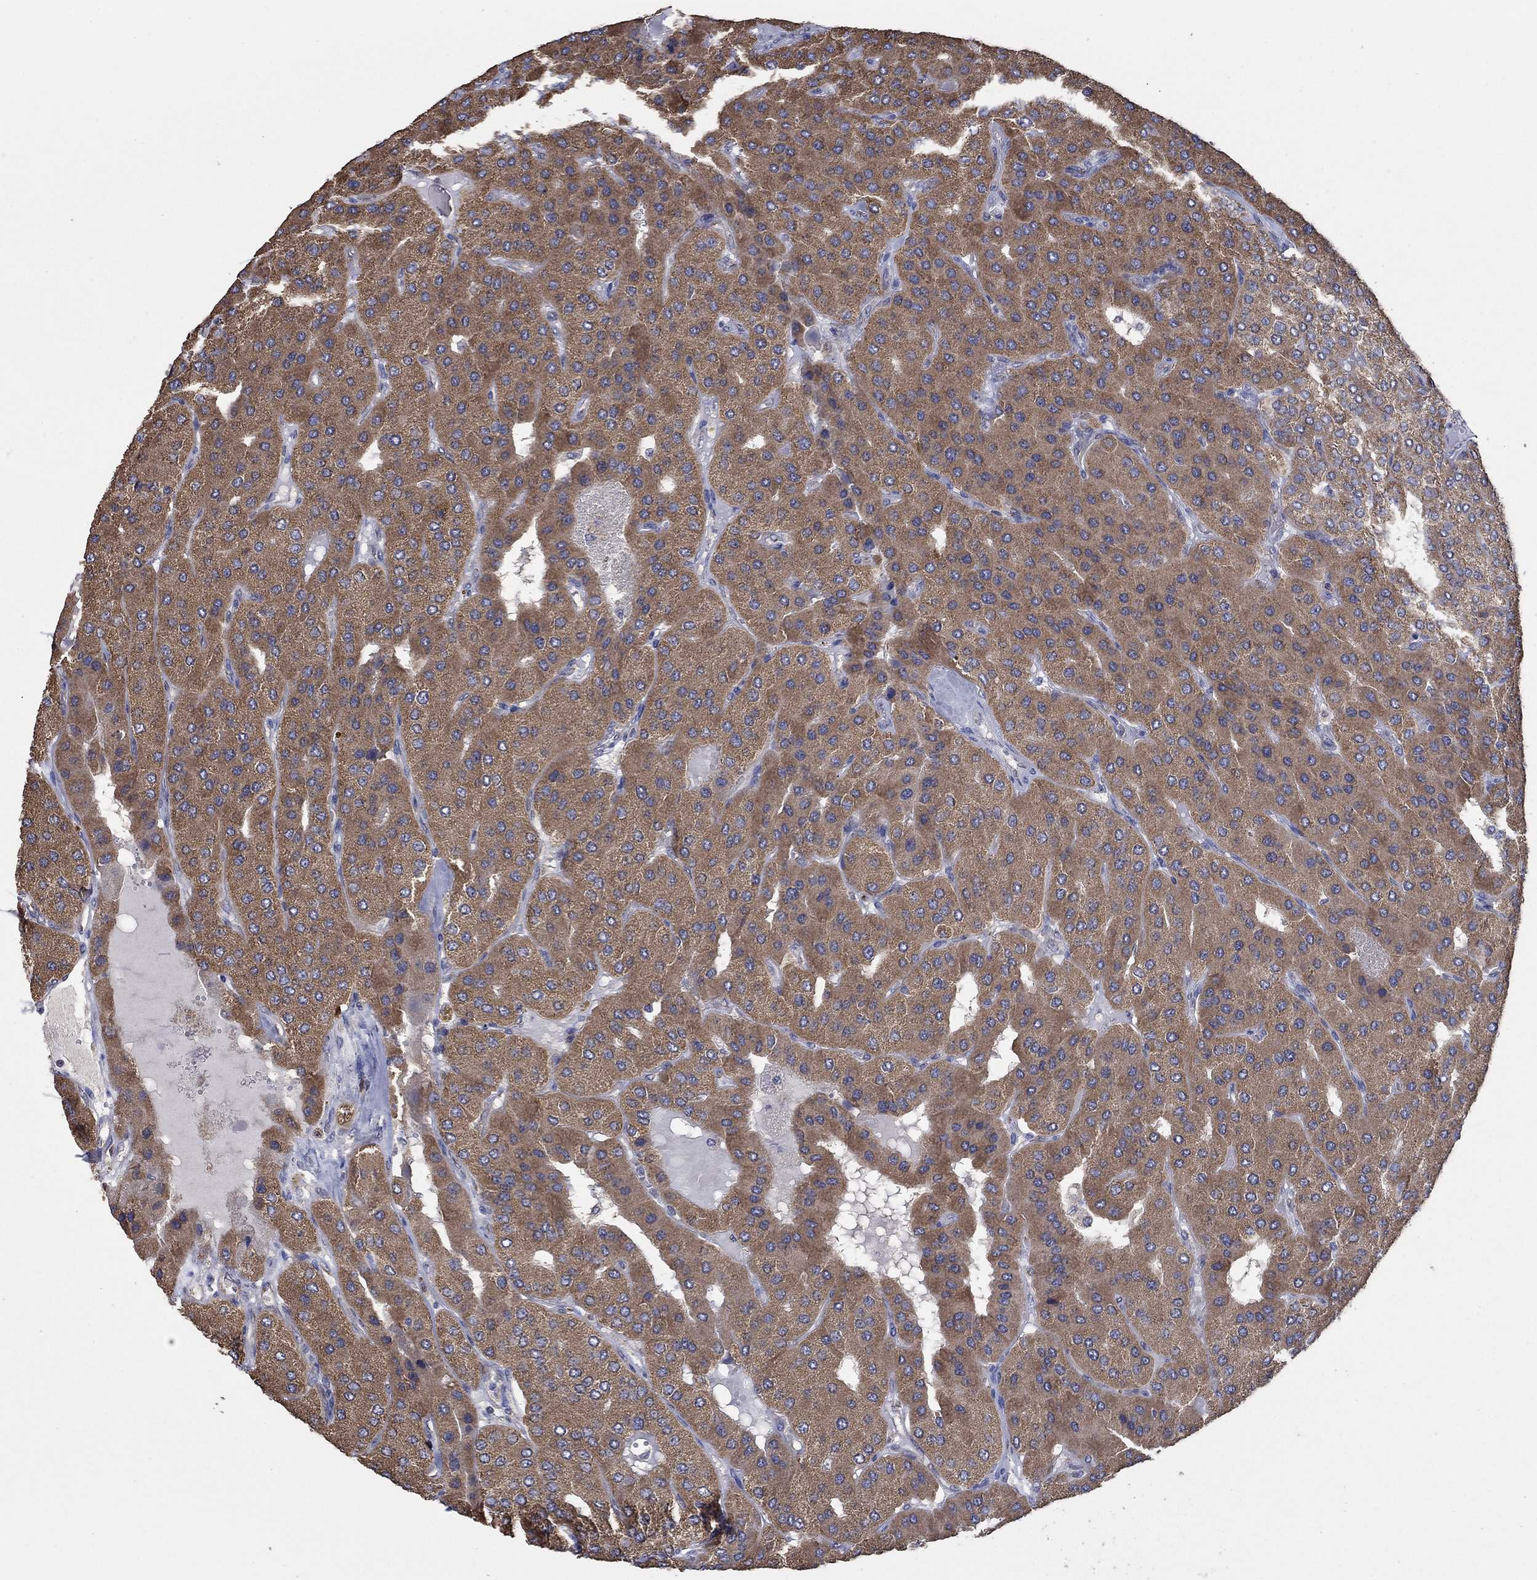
{"staining": {"intensity": "moderate", "quantity": ">75%", "location": "cytoplasmic/membranous"}, "tissue": "parathyroid gland", "cell_type": "Glandular cells", "image_type": "normal", "snomed": [{"axis": "morphology", "description": "Normal tissue, NOS"}, {"axis": "morphology", "description": "Adenoma, NOS"}, {"axis": "topography", "description": "Parathyroid gland"}], "caption": "Human parathyroid gland stained with a brown dye demonstrates moderate cytoplasmic/membranous positive expression in approximately >75% of glandular cells.", "gene": "HID1", "patient": {"sex": "female", "age": 86}}